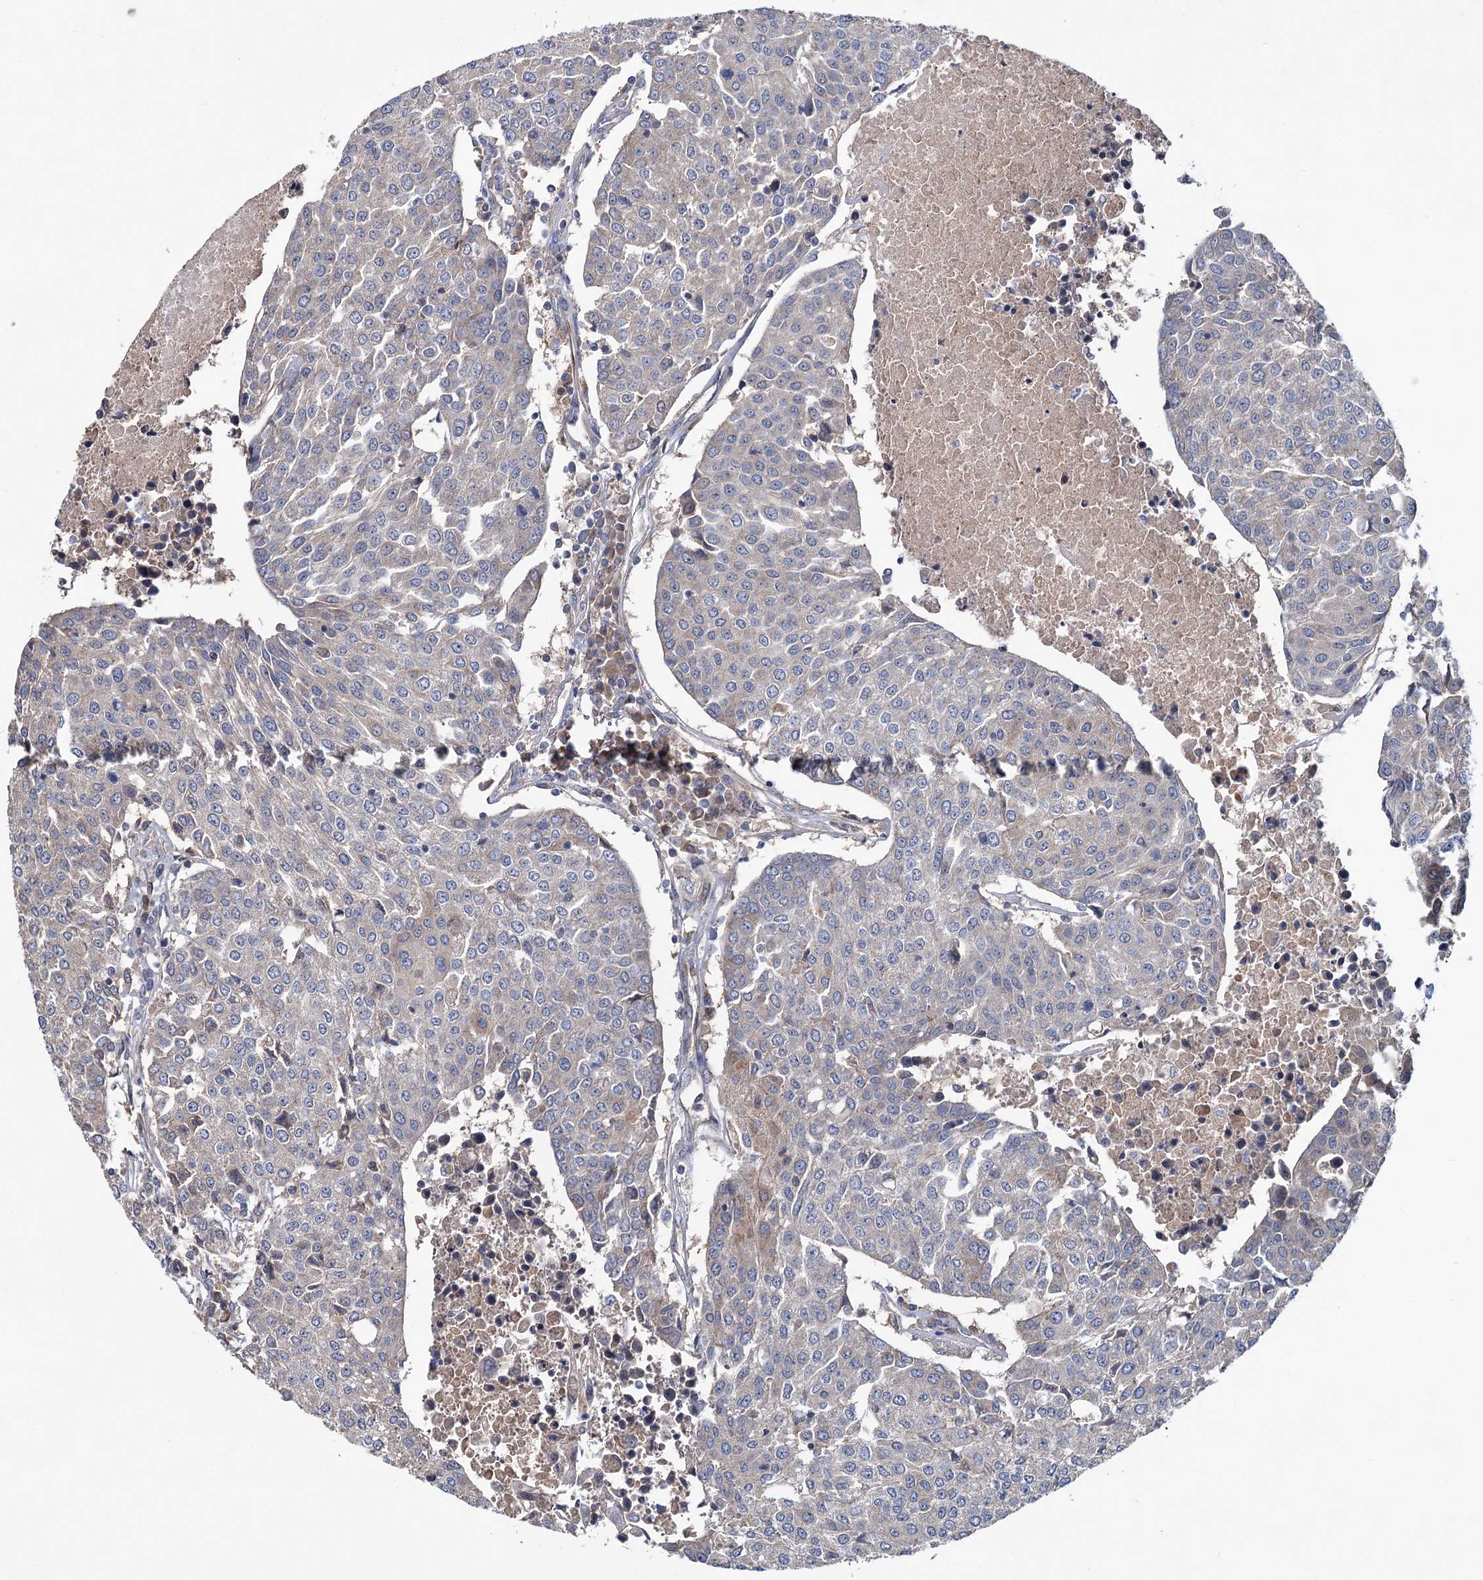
{"staining": {"intensity": "negative", "quantity": "none", "location": "none"}, "tissue": "urothelial cancer", "cell_type": "Tumor cells", "image_type": "cancer", "snomed": [{"axis": "morphology", "description": "Urothelial carcinoma, High grade"}, {"axis": "topography", "description": "Urinary bladder"}], "caption": "Tumor cells are negative for protein expression in human urothelial carcinoma (high-grade). (DAB (3,3'-diaminobenzidine) immunohistochemistry (IHC) with hematoxylin counter stain).", "gene": "MTRR", "patient": {"sex": "female", "age": 85}}